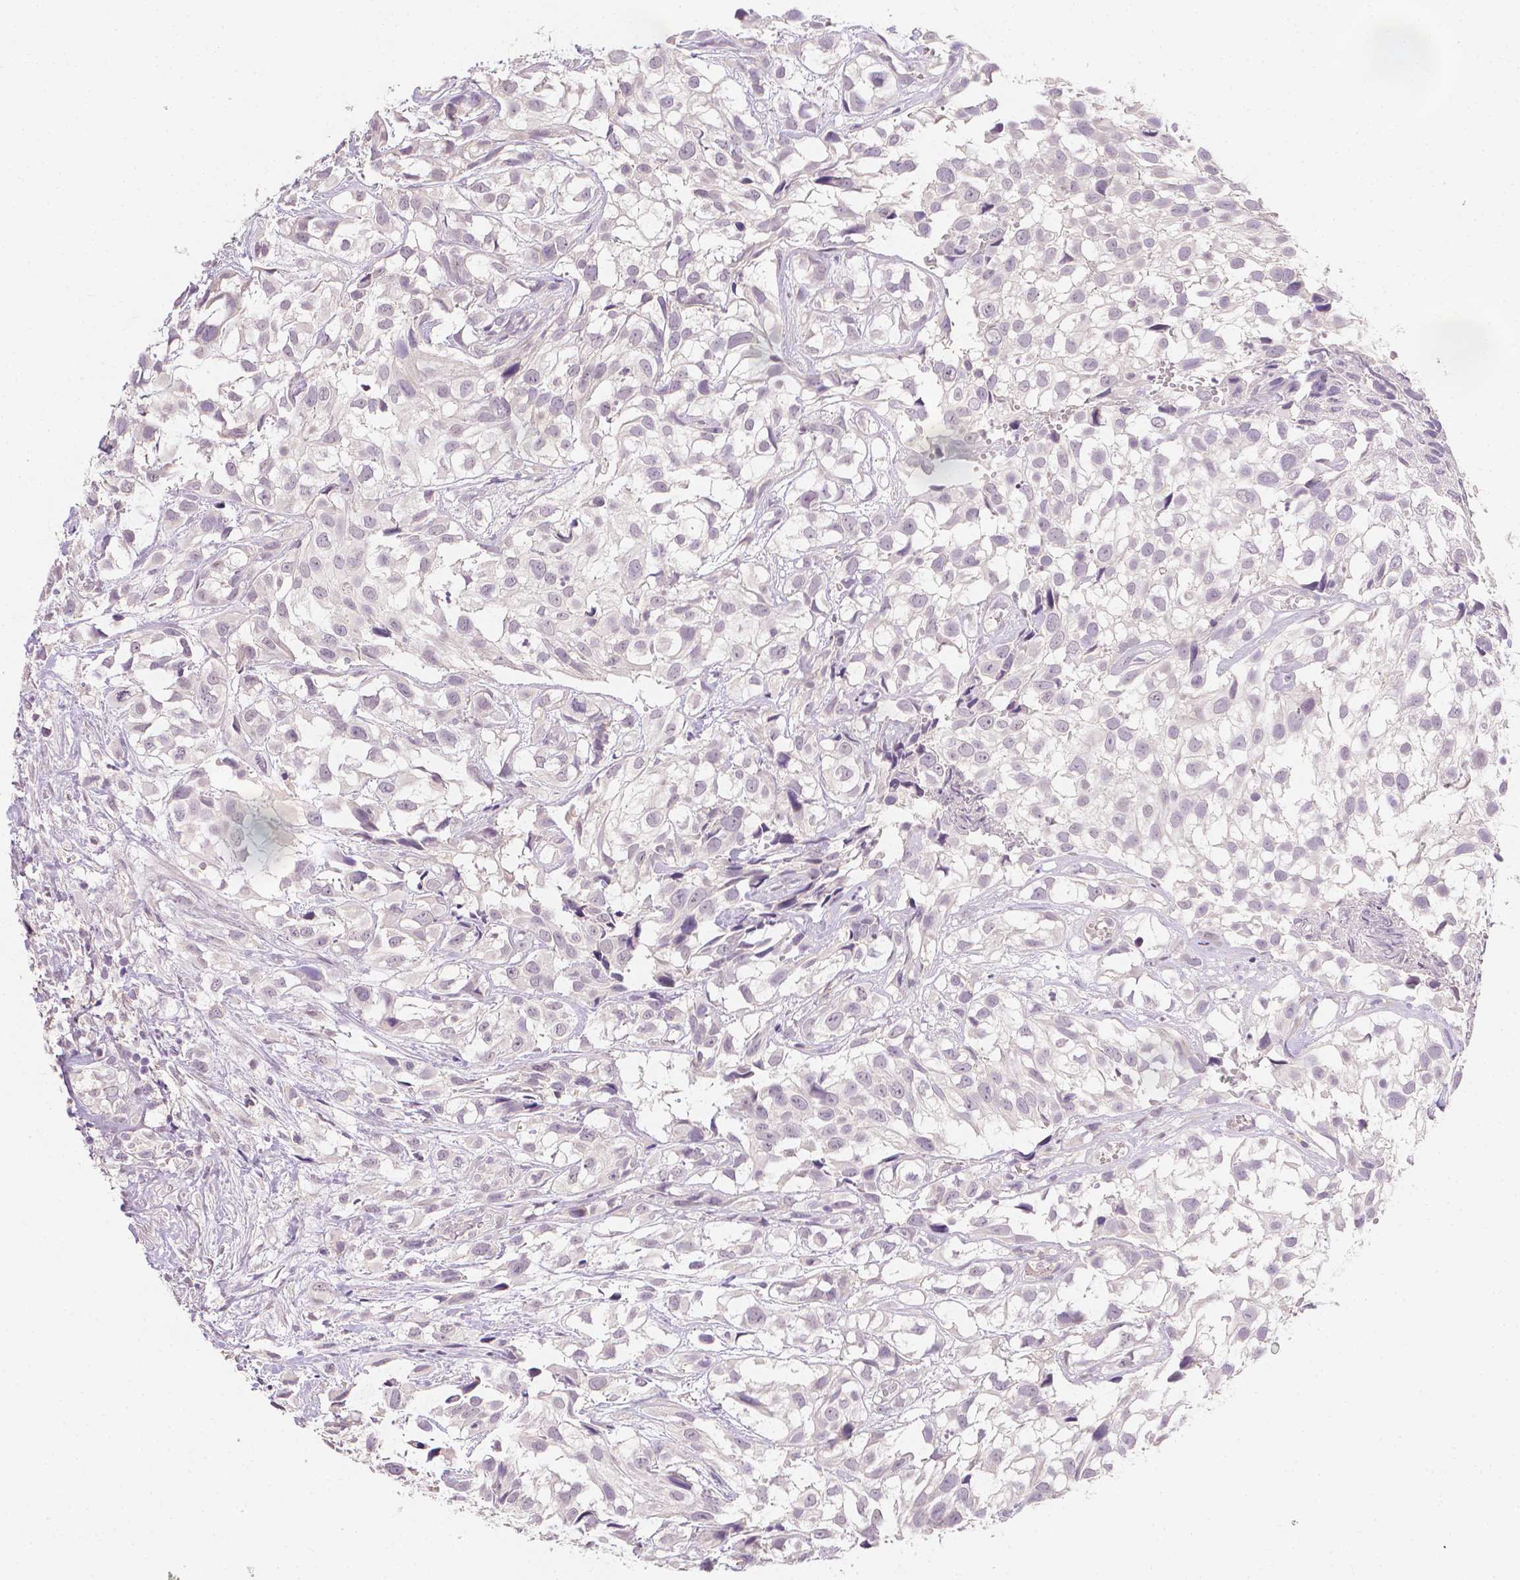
{"staining": {"intensity": "negative", "quantity": "none", "location": "none"}, "tissue": "urothelial cancer", "cell_type": "Tumor cells", "image_type": "cancer", "snomed": [{"axis": "morphology", "description": "Urothelial carcinoma, High grade"}, {"axis": "topography", "description": "Urinary bladder"}], "caption": "This photomicrograph is of high-grade urothelial carcinoma stained with immunohistochemistry (IHC) to label a protein in brown with the nuclei are counter-stained blue. There is no staining in tumor cells.", "gene": "TGM1", "patient": {"sex": "male", "age": 56}}